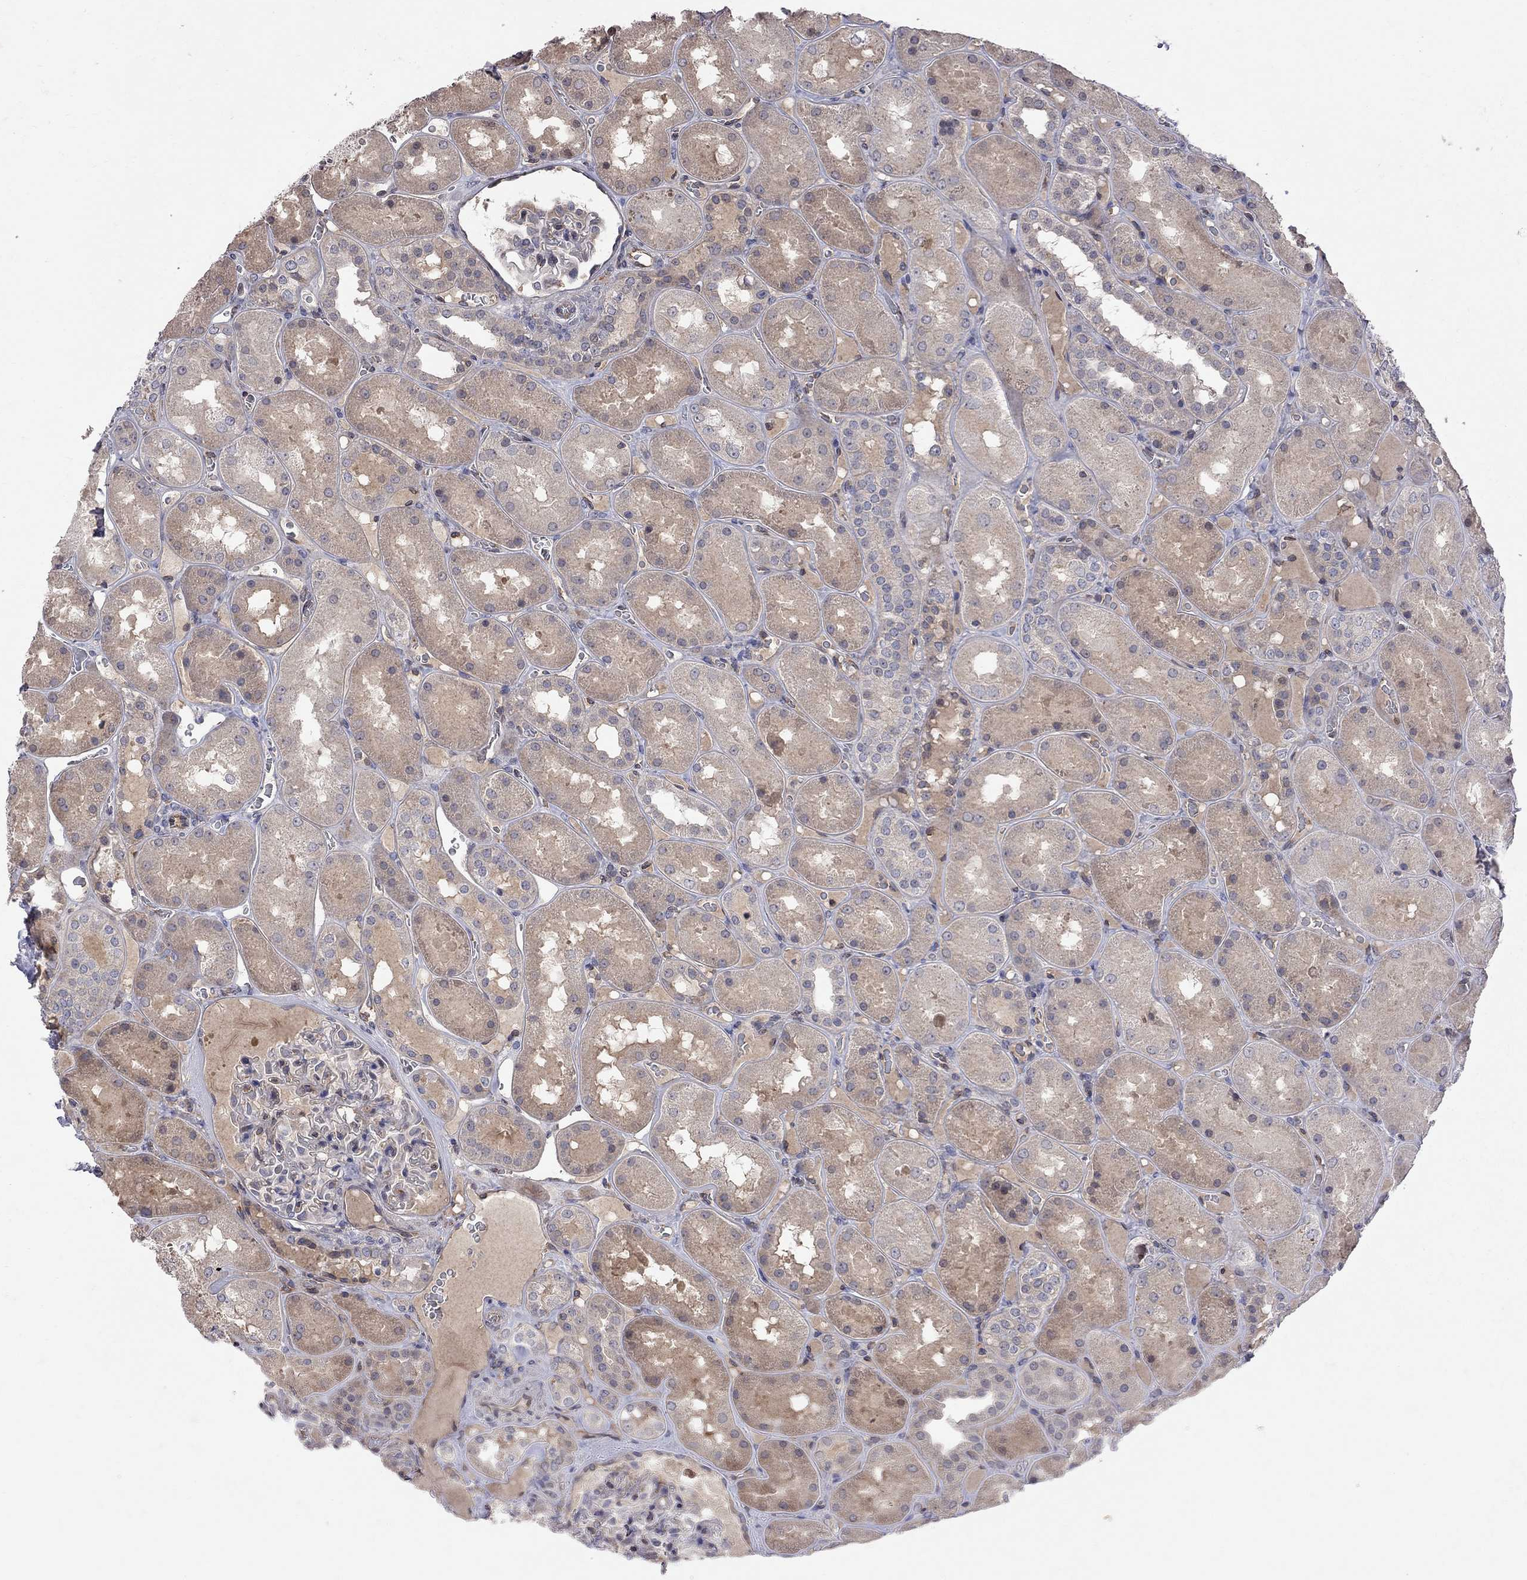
{"staining": {"intensity": "negative", "quantity": "none", "location": "none"}, "tissue": "kidney", "cell_type": "Cells in glomeruli", "image_type": "normal", "snomed": [{"axis": "morphology", "description": "Normal tissue, NOS"}, {"axis": "topography", "description": "Kidney"}], "caption": "IHC of normal kidney shows no positivity in cells in glomeruli. (Immunohistochemistry (ihc), brightfield microscopy, high magnification).", "gene": "ABI3", "patient": {"sex": "male", "age": 73}}